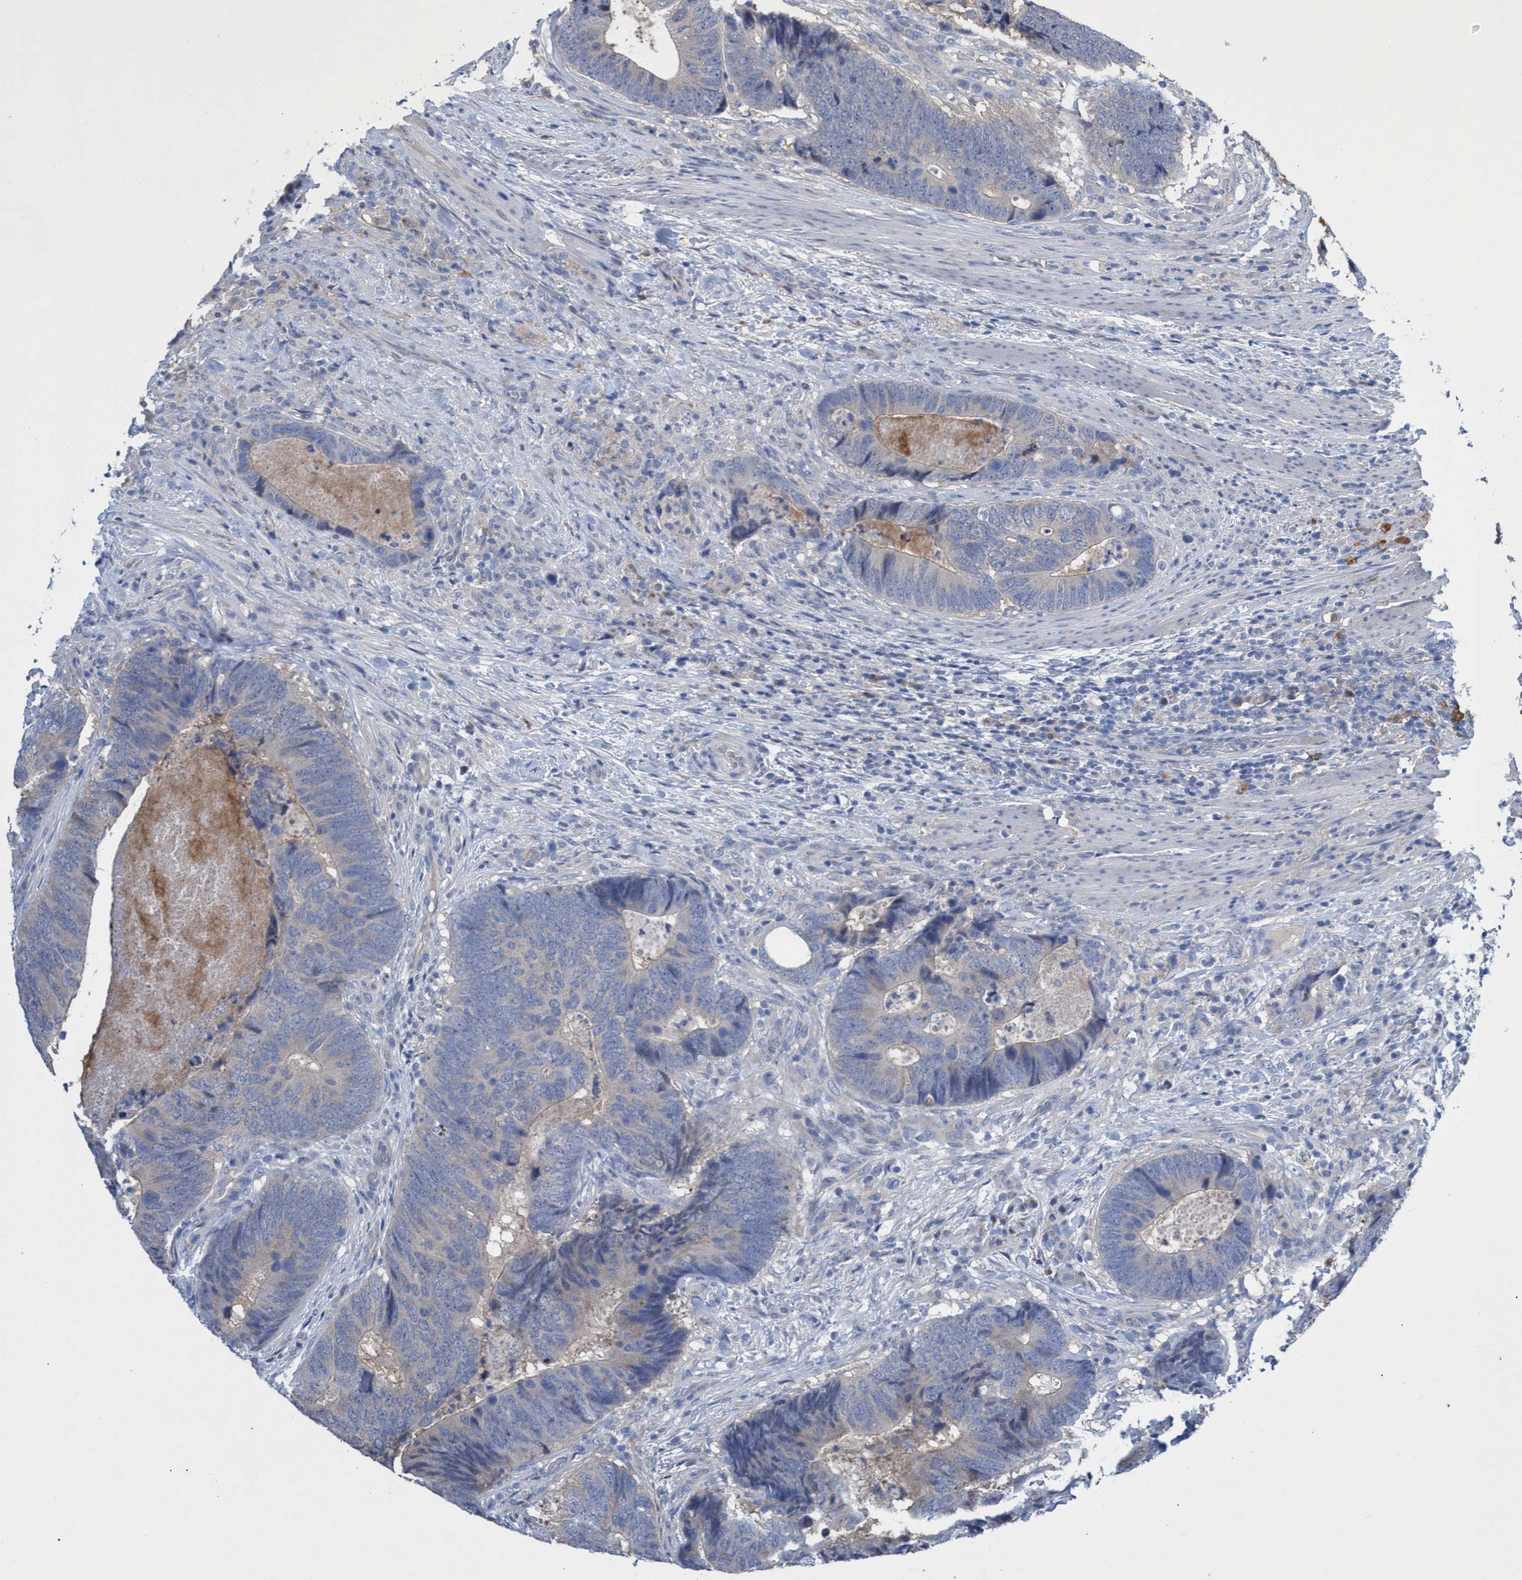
{"staining": {"intensity": "negative", "quantity": "none", "location": "none"}, "tissue": "colorectal cancer", "cell_type": "Tumor cells", "image_type": "cancer", "snomed": [{"axis": "morphology", "description": "Adenocarcinoma, NOS"}, {"axis": "topography", "description": "Colon"}], "caption": "Tumor cells are negative for brown protein staining in adenocarcinoma (colorectal). The staining was performed using DAB (3,3'-diaminobenzidine) to visualize the protein expression in brown, while the nuclei were stained in blue with hematoxylin (Magnification: 20x).", "gene": "SVEP1", "patient": {"sex": "male", "age": 56}}